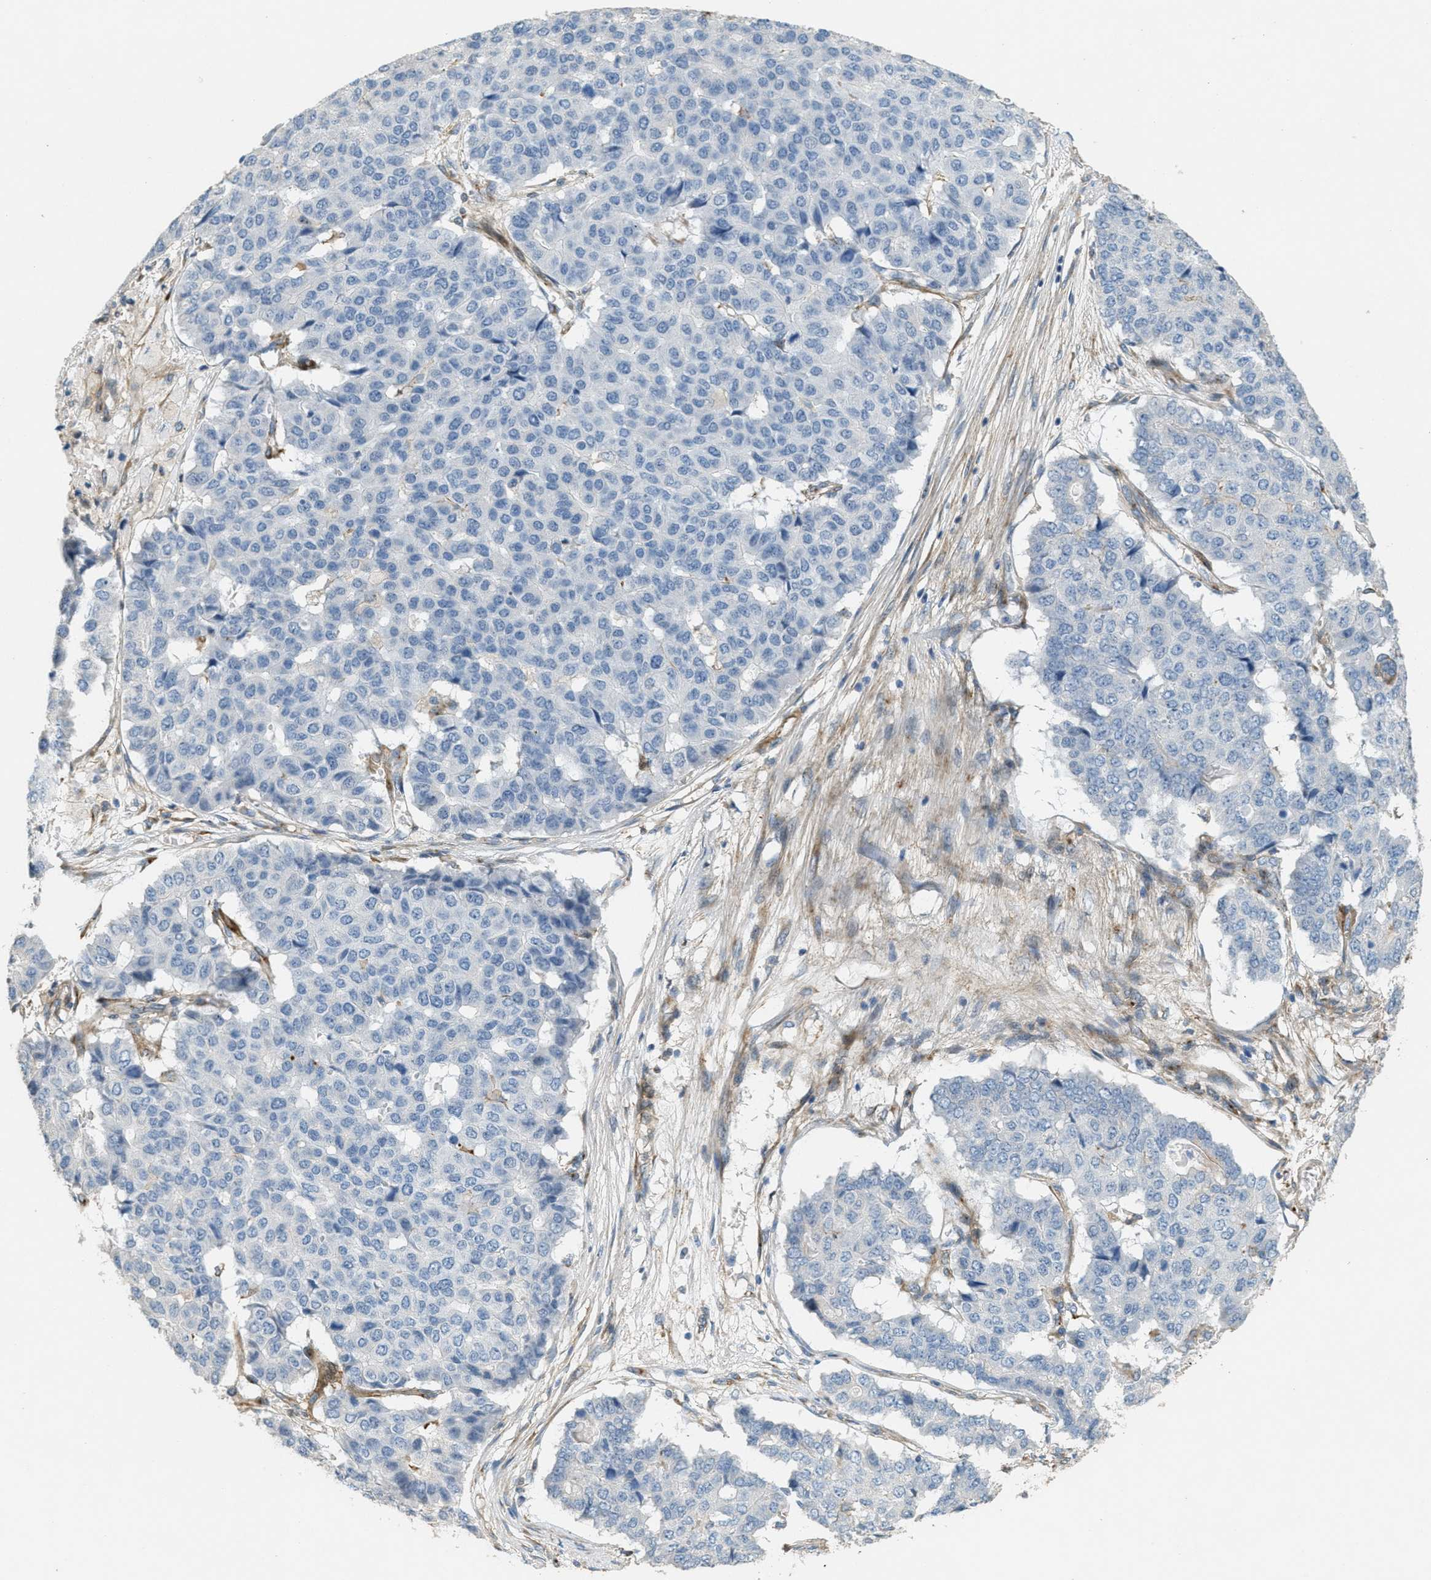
{"staining": {"intensity": "negative", "quantity": "none", "location": "none"}, "tissue": "pancreatic cancer", "cell_type": "Tumor cells", "image_type": "cancer", "snomed": [{"axis": "morphology", "description": "Adenocarcinoma, NOS"}, {"axis": "topography", "description": "Pancreas"}], "caption": "This is an immunohistochemistry image of human adenocarcinoma (pancreatic). There is no expression in tumor cells.", "gene": "ADCY5", "patient": {"sex": "male", "age": 50}}